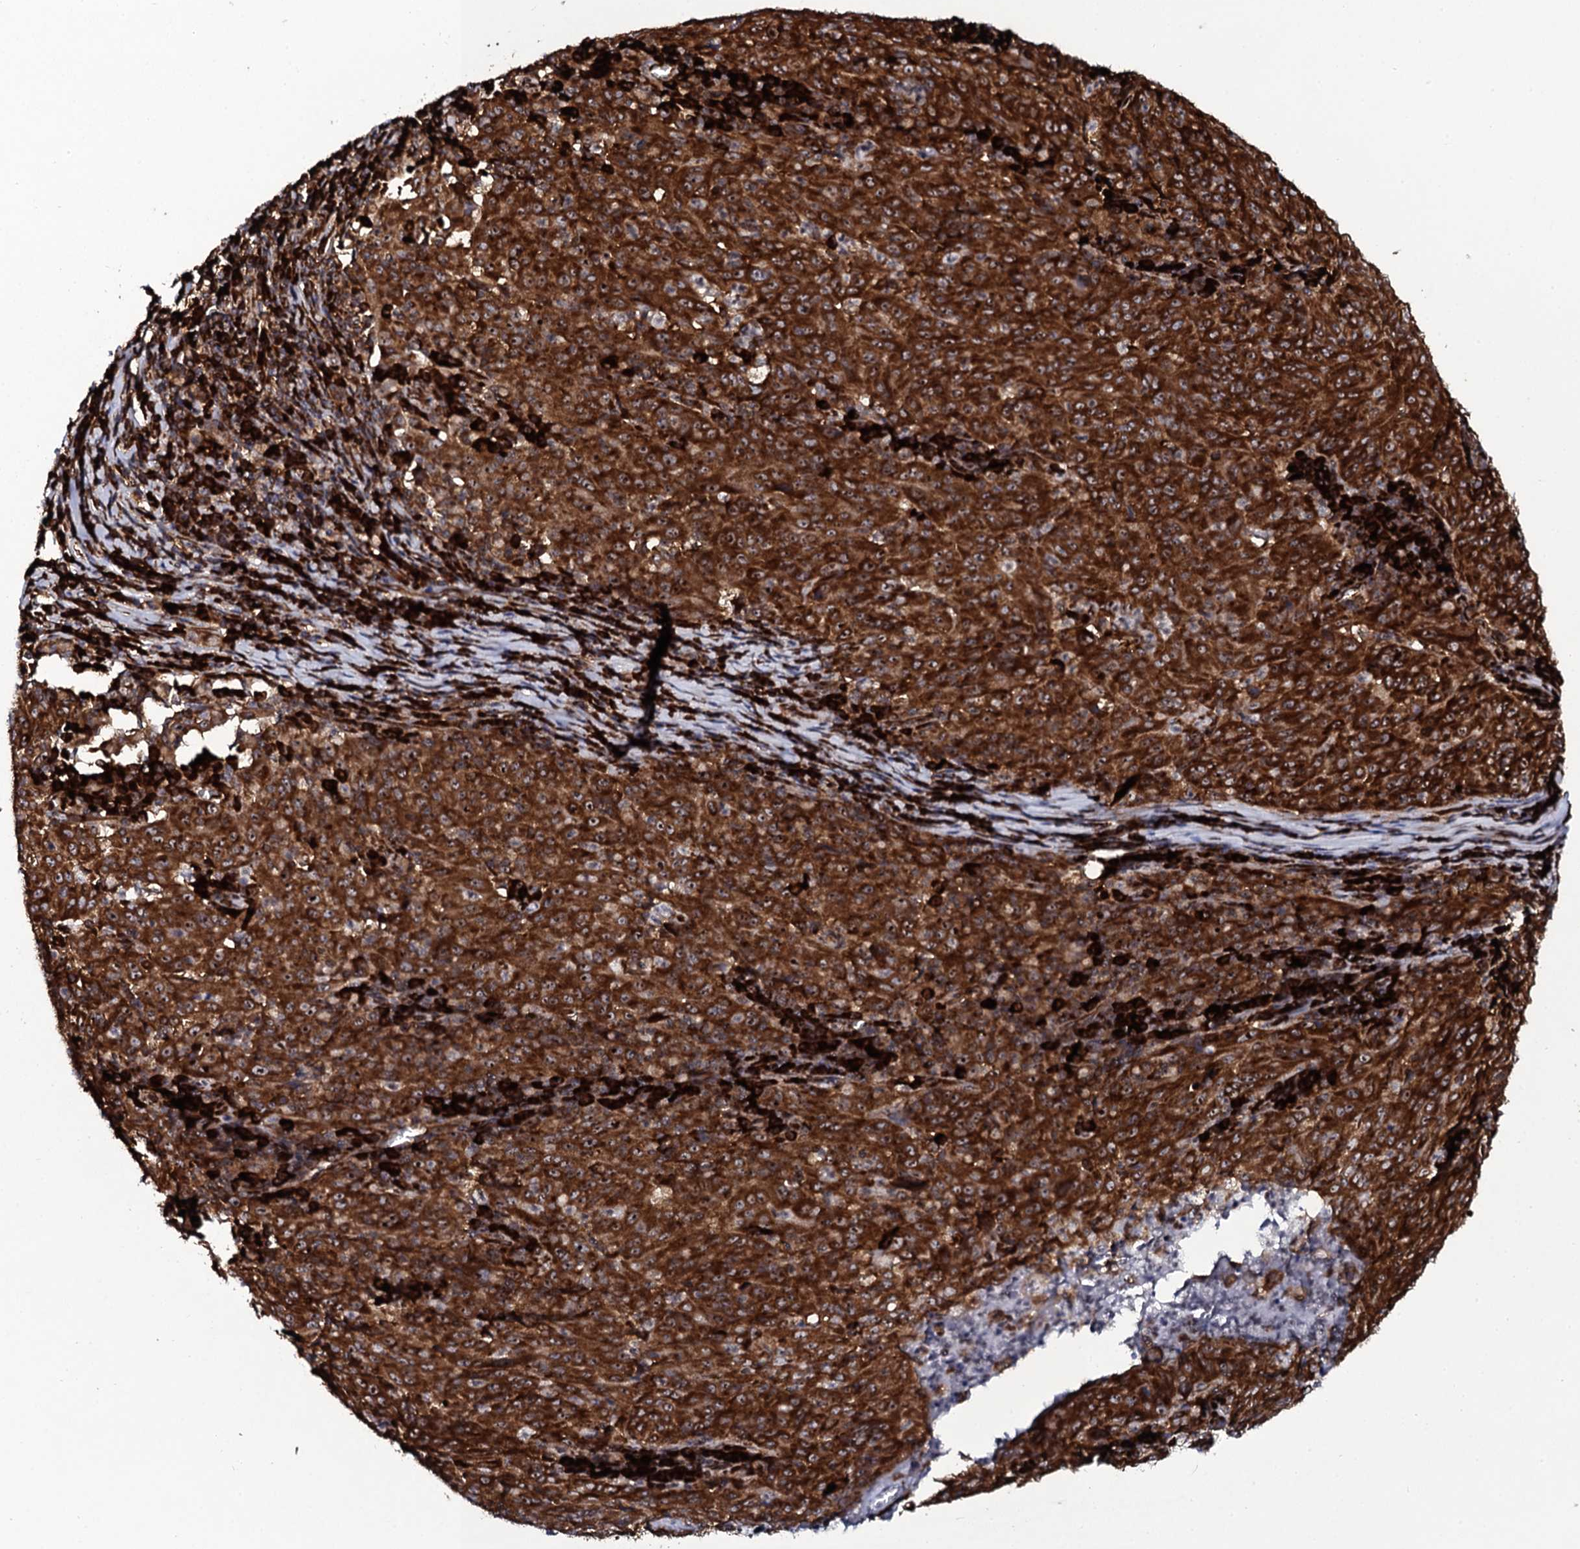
{"staining": {"intensity": "strong", "quantity": ">75%", "location": "cytoplasmic/membranous,nuclear"}, "tissue": "pancreatic cancer", "cell_type": "Tumor cells", "image_type": "cancer", "snomed": [{"axis": "morphology", "description": "Adenocarcinoma, NOS"}, {"axis": "topography", "description": "Pancreas"}], "caption": "Immunohistochemical staining of human pancreatic cancer (adenocarcinoma) displays high levels of strong cytoplasmic/membranous and nuclear protein positivity in approximately >75% of tumor cells.", "gene": "SPTY2D1", "patient": {"sex": "male", "age": 63}}